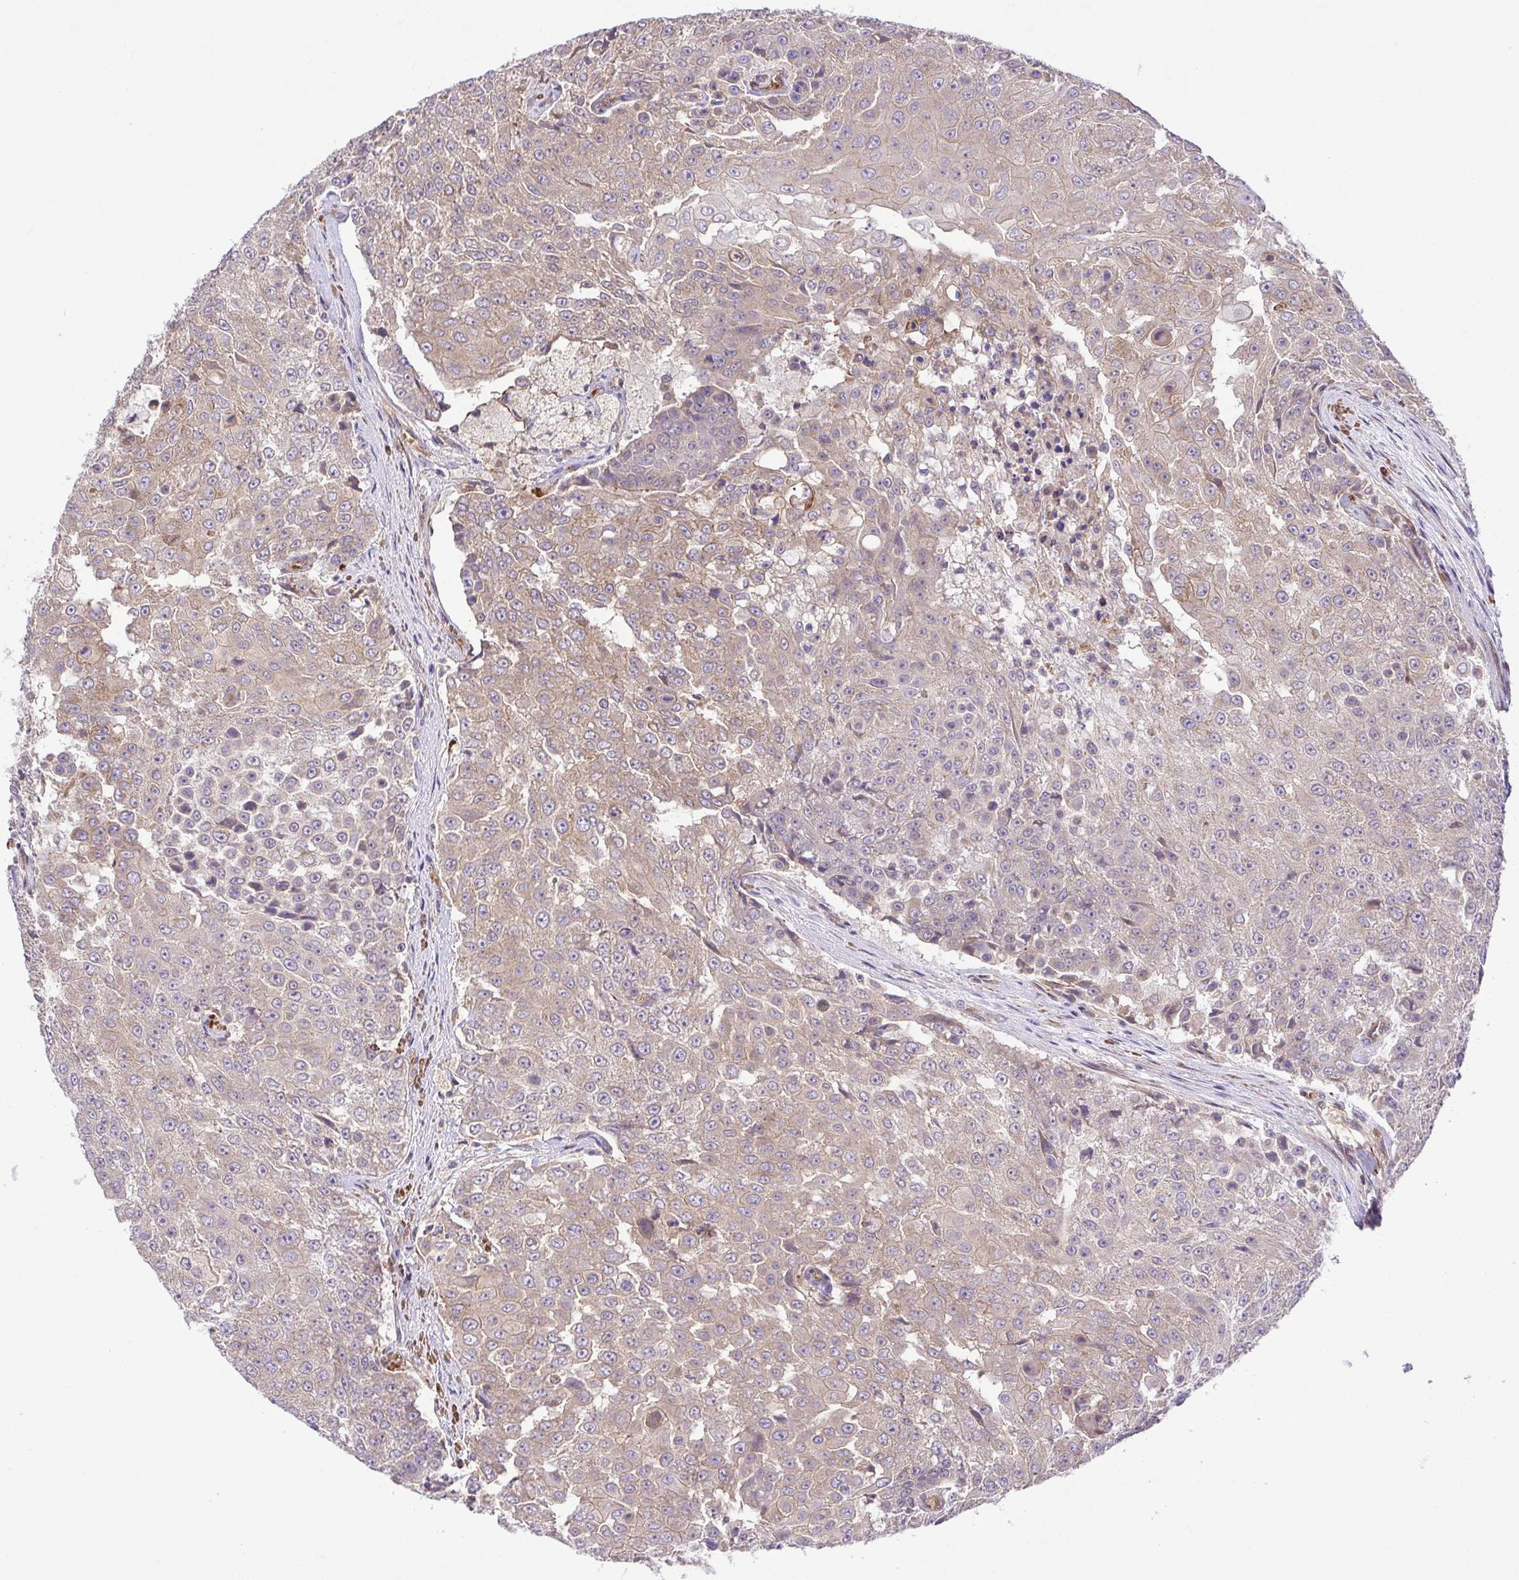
{"staining": {"intensity": "weak", "quantity": "<25%", "location": "cytoplasmic/membranous"}, "tissue": "urothelial cancer", "cell_type": "Tumor cells", "image_type": "cancer", "snomed": [{"axis": "morphology", "description": "Urothelial carcinoma, High grade"}, {"axis": "topography", "description": "Urinary bladder"}], "caption": "A micrograph of human high-grade urothelial carcinoma is negative for staining in tumor cells.", "gene": "IDE", "patient": {"sex": "female", "age": 63}}